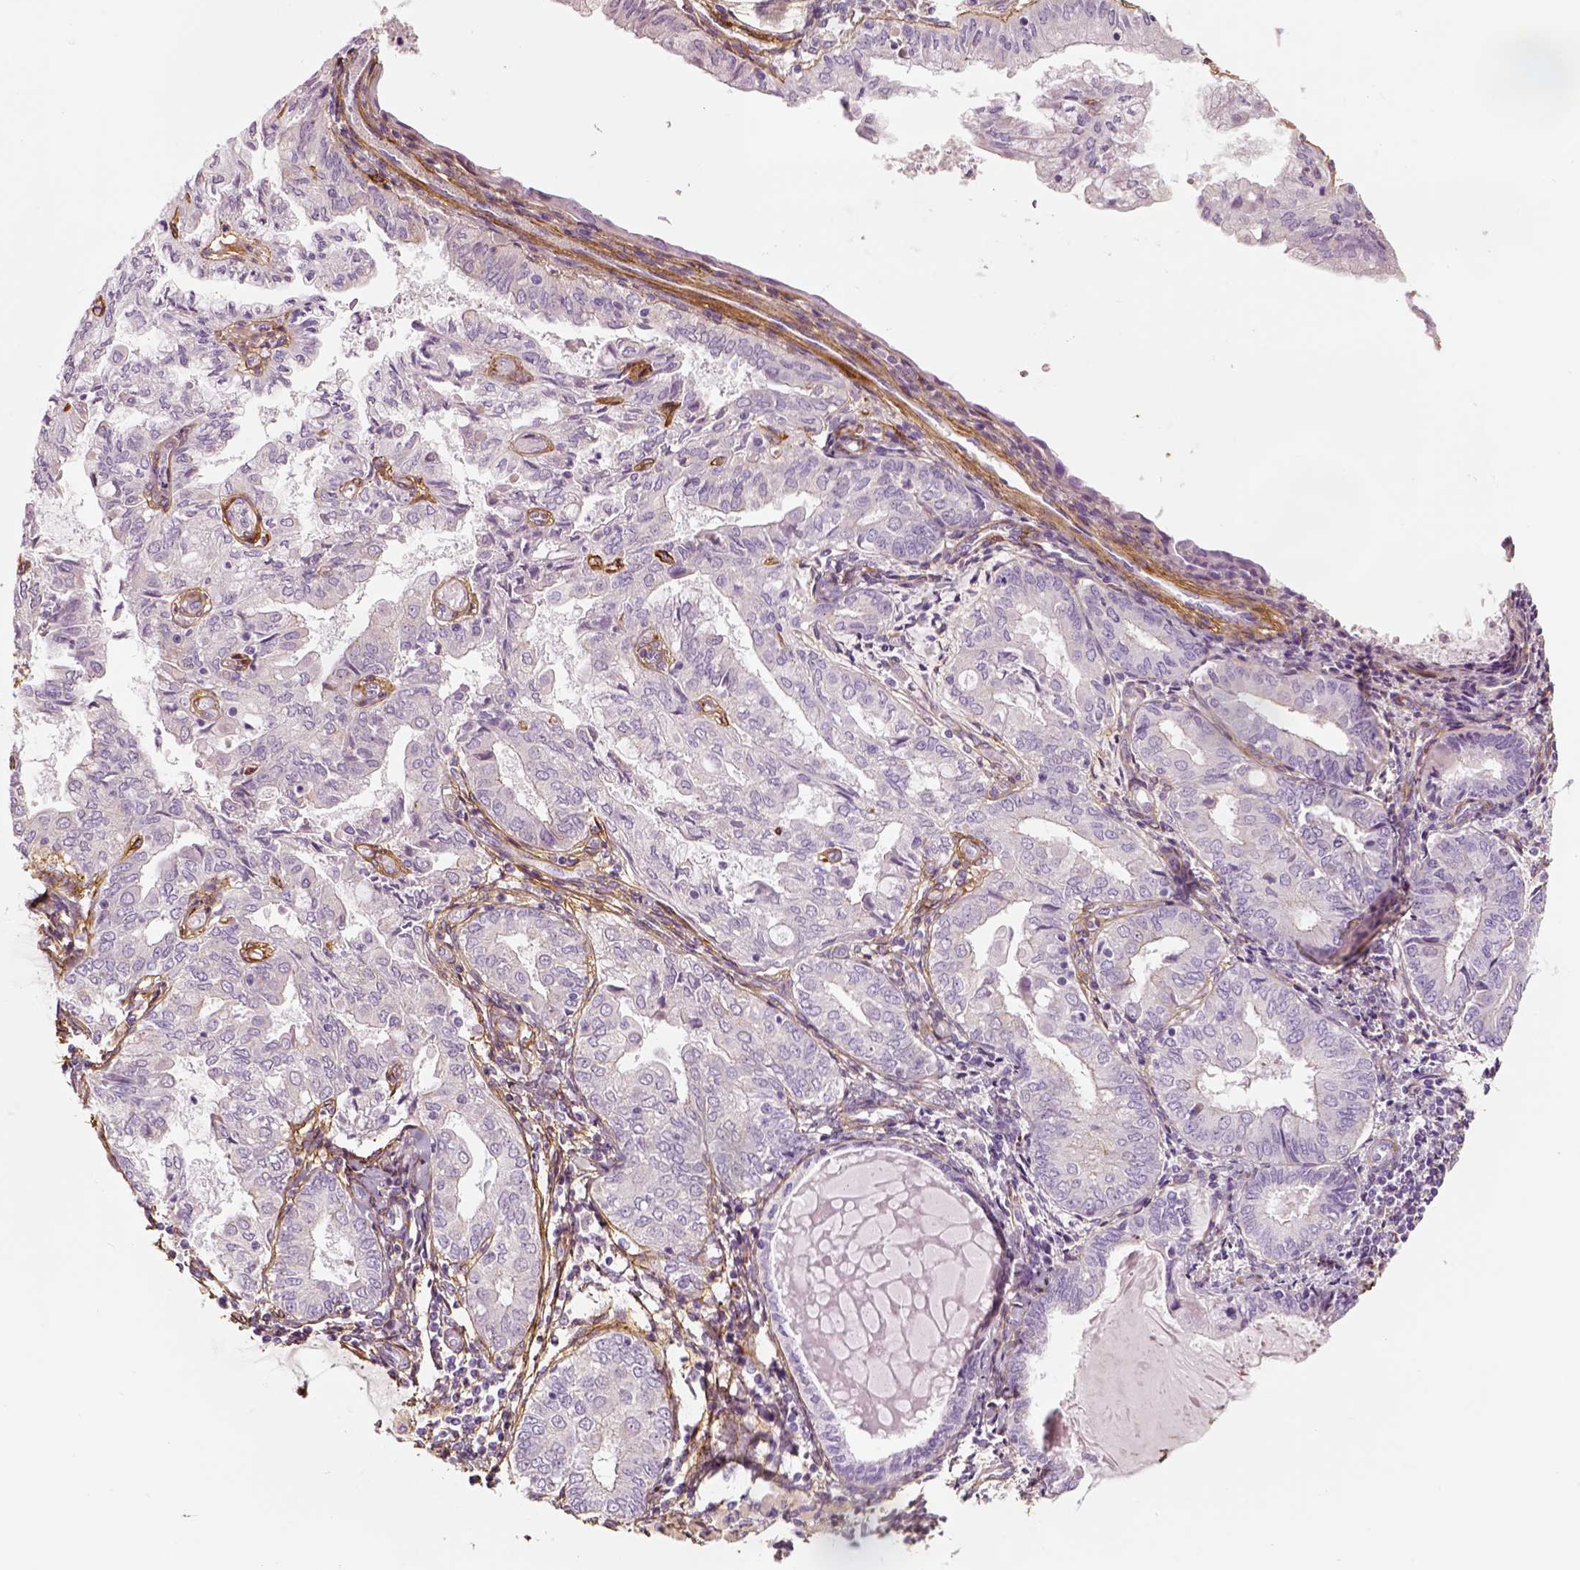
{"staining": {"intensity": "negative", "quantity": "none", "location": "none"}, "tissue": "endometrial cancer", "cell_type": "Tumor cells", "image_type": "cancer", "snomed": [{"axis": "morphology", "description": "Adenocarcinoma, NOS"}, {"axis": "topography", "description": "Endometrium"}], "caption": "Endometrial cancer (adenocarcinoma) was stained to show a protein in brown. There is no significant staining in tumor cells.", "gene": "COL6A2", "patient": {"sex": "female", "age": 68}}